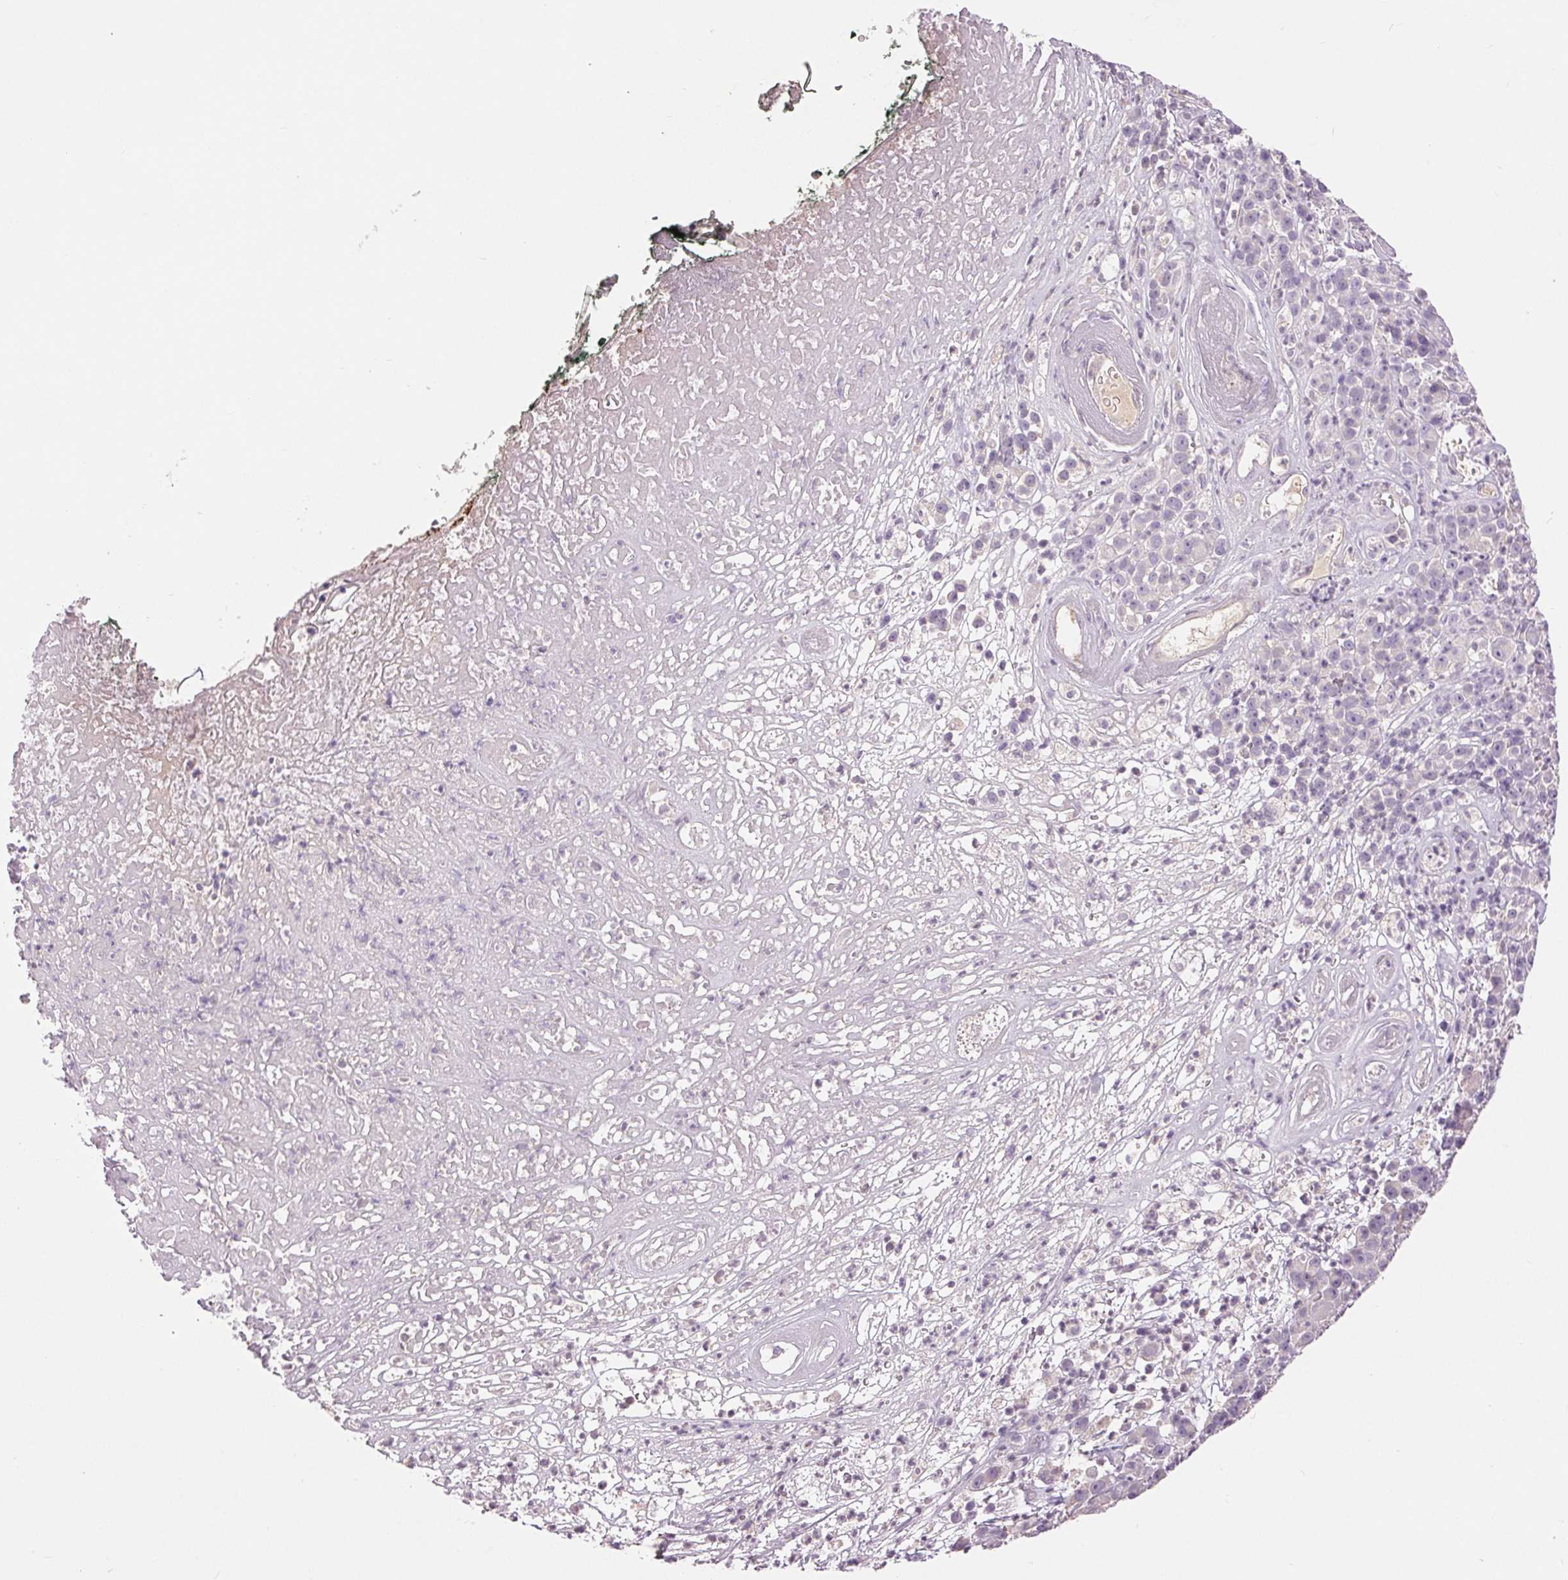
{"staining": {"intensity": "negative", "quantity": "none", "location": "none"}, "tissue": "melanoma", "cell_type": "Tumor cells", "image_type": "cancer", "snomed": [{"axis": "morphology", "description": "Malignant melanoma, NOS"}, {"axis": "topography", "description": "Skin"}, {"axis": "topography", "description": "Skin of back"}], "caption": "This is an immunohistochemistry (IHC) image of malignant melanoma. There is no expression in tumor cells.", "gene": "FXYD4", "patient": {"sex": "male", "age": 91}}